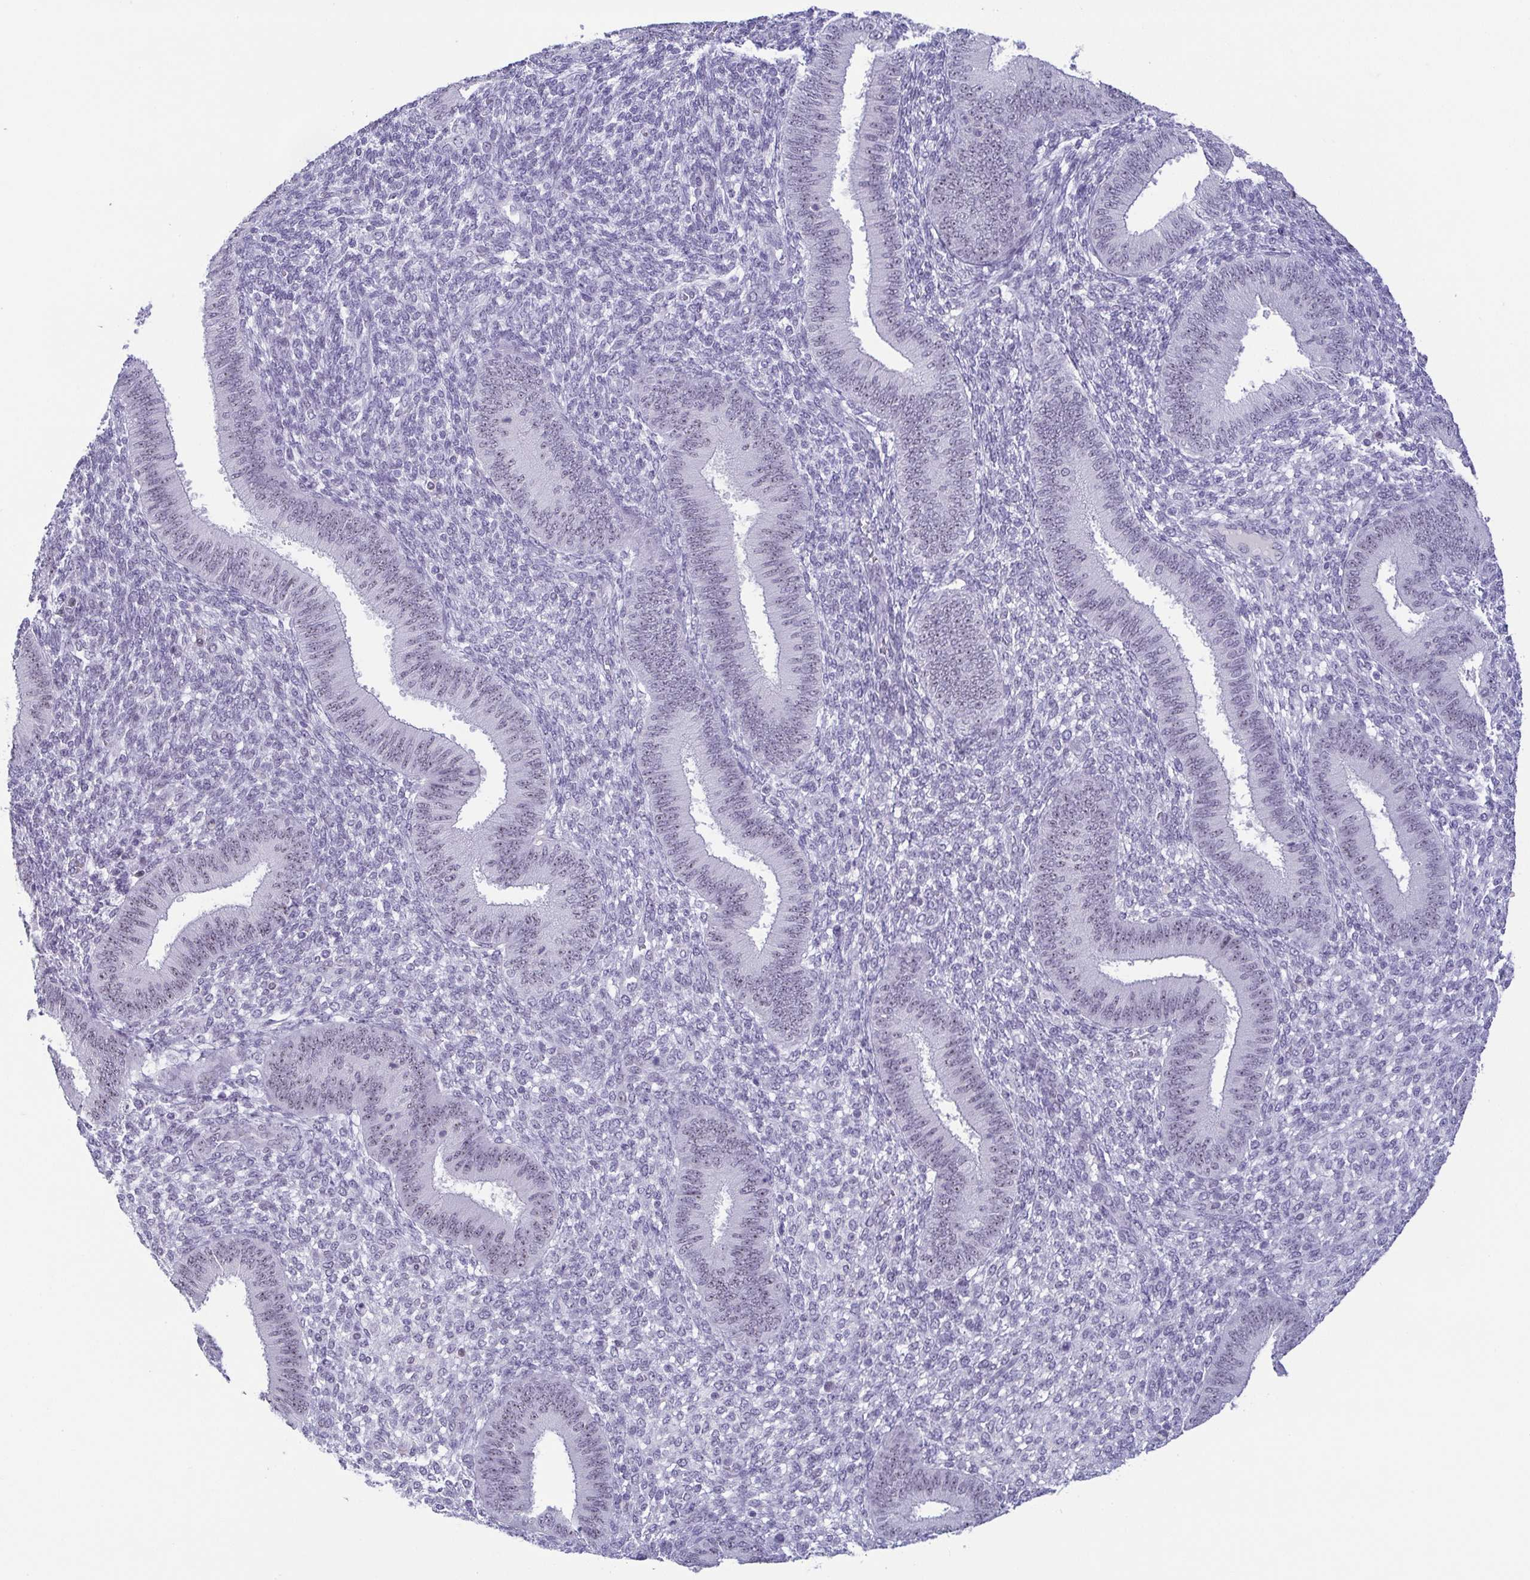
{"staining": {"intensity": "negative", "quantity": "none", "location": "none"}, "tissue": "endometrium", "cell_type": "Cells in endometrial stroma", "image_type": "normal", "snomed": [{"axis": "morphology", "description": "Normal tissue, NOS"}, {"axis": "topography", "description": "Endometrium"}], "caption": "A high-resolution micrograph shows immunohistochemistry staining of unremarkable endometrium, which shows no significant staining in cells in endometrial stroma. (DAB (3,3'-diaminobenzidine) immunohistochemistry (IHC), high magnification).", "gene": "BZW1", "patient": {"sex": "female", "age": 39}}